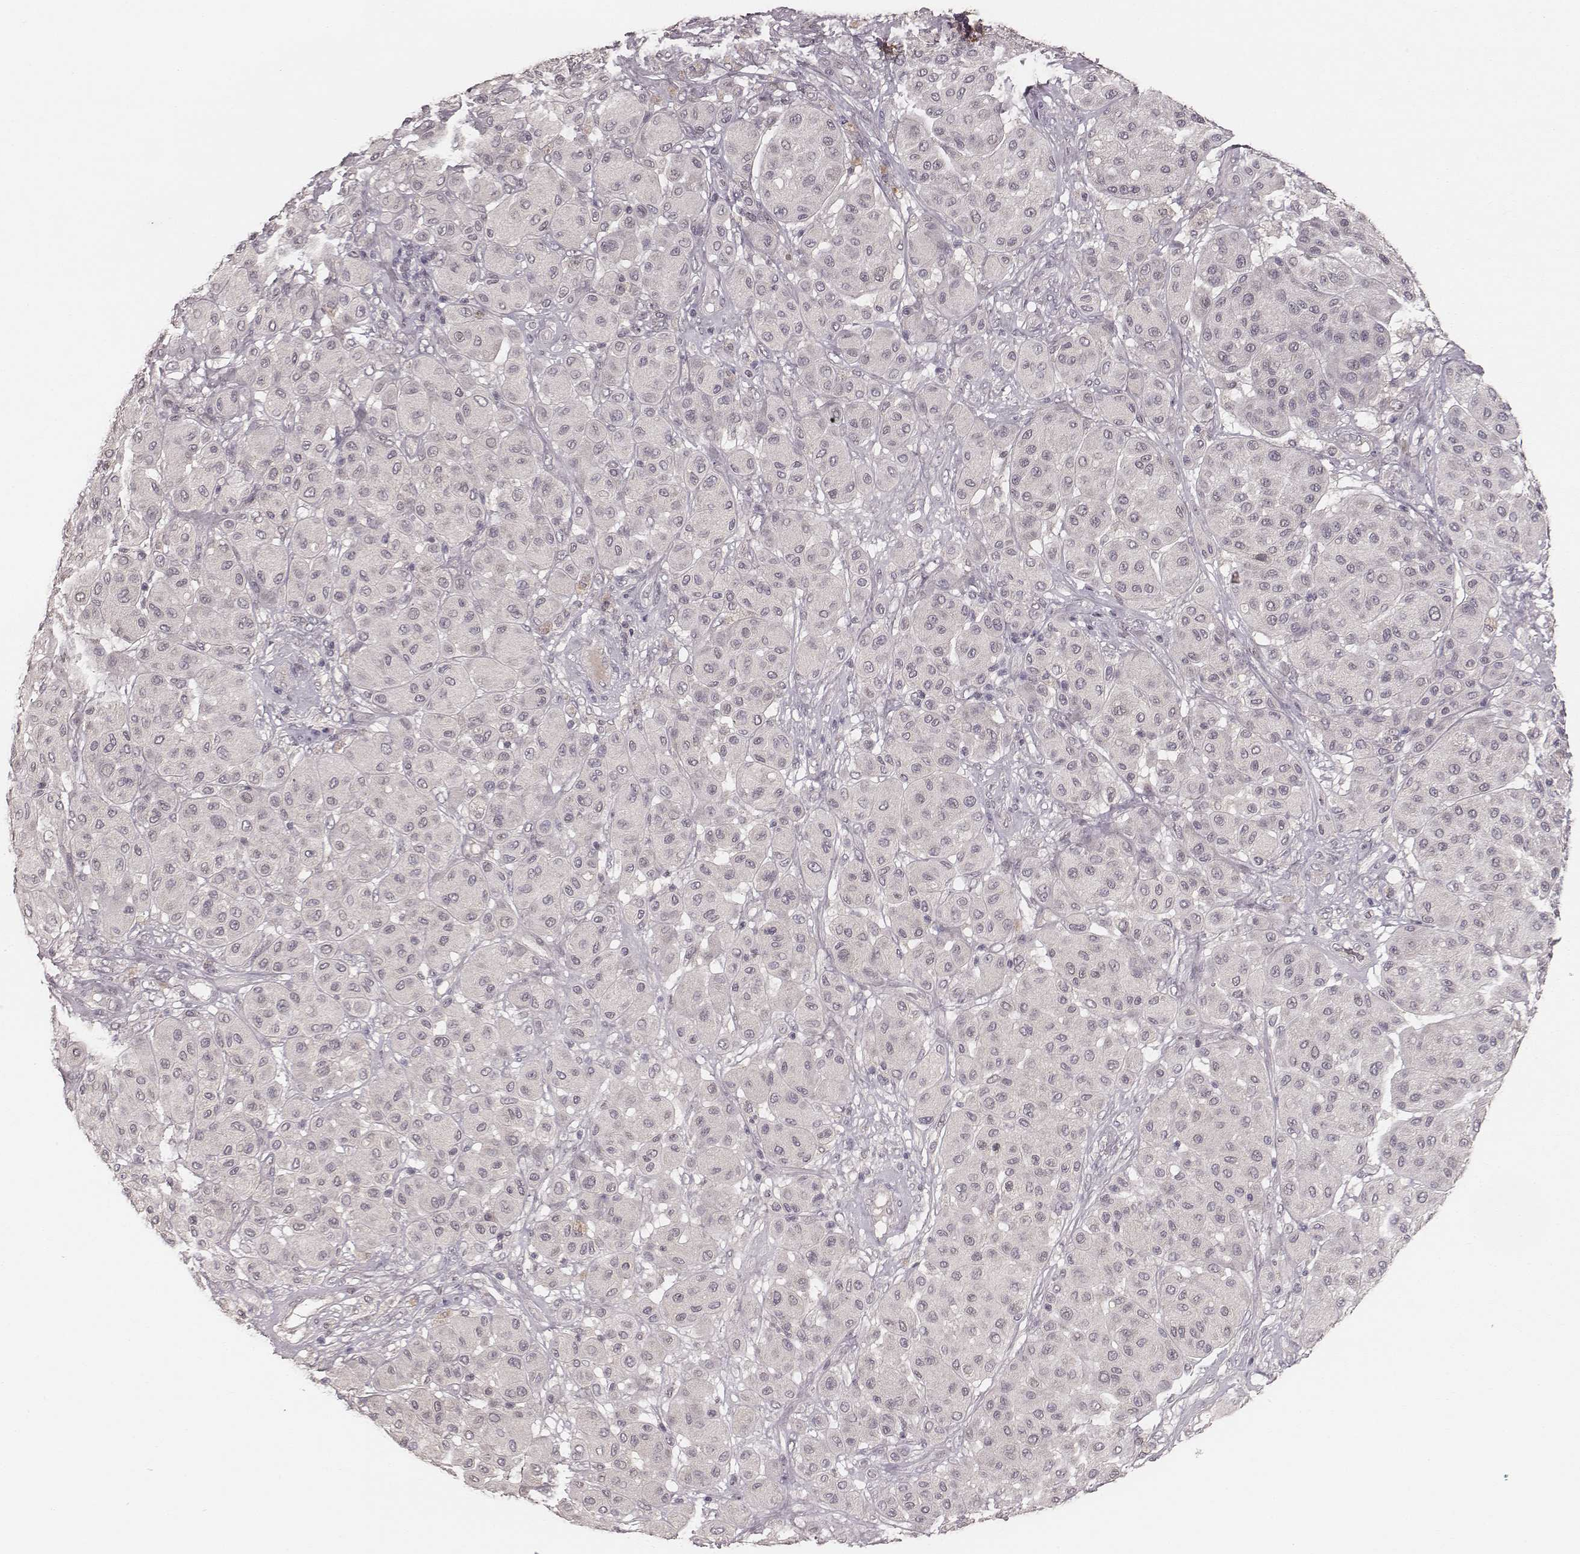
{"staining": {"intensity": "negative", "quantity": "none", "location": "none"}, "tissue": "melanoma", "cell_type": "Tumor cells", "image_type": "cancer", "snomed": [{"axis": "morphology", "description": "Malignant melanoma, Metastatic site"}, {"axis": "topography", "description": "Smooth muscle"}], "caption": "DAB (3,3'-diaminobenzidine) immunohistochemical staining of human malignant melanoma (metastatic site) exhibits no significant expression in tumor cells.", "gene": "LY6K", "patient": {"sex": "male", "age": 41}}